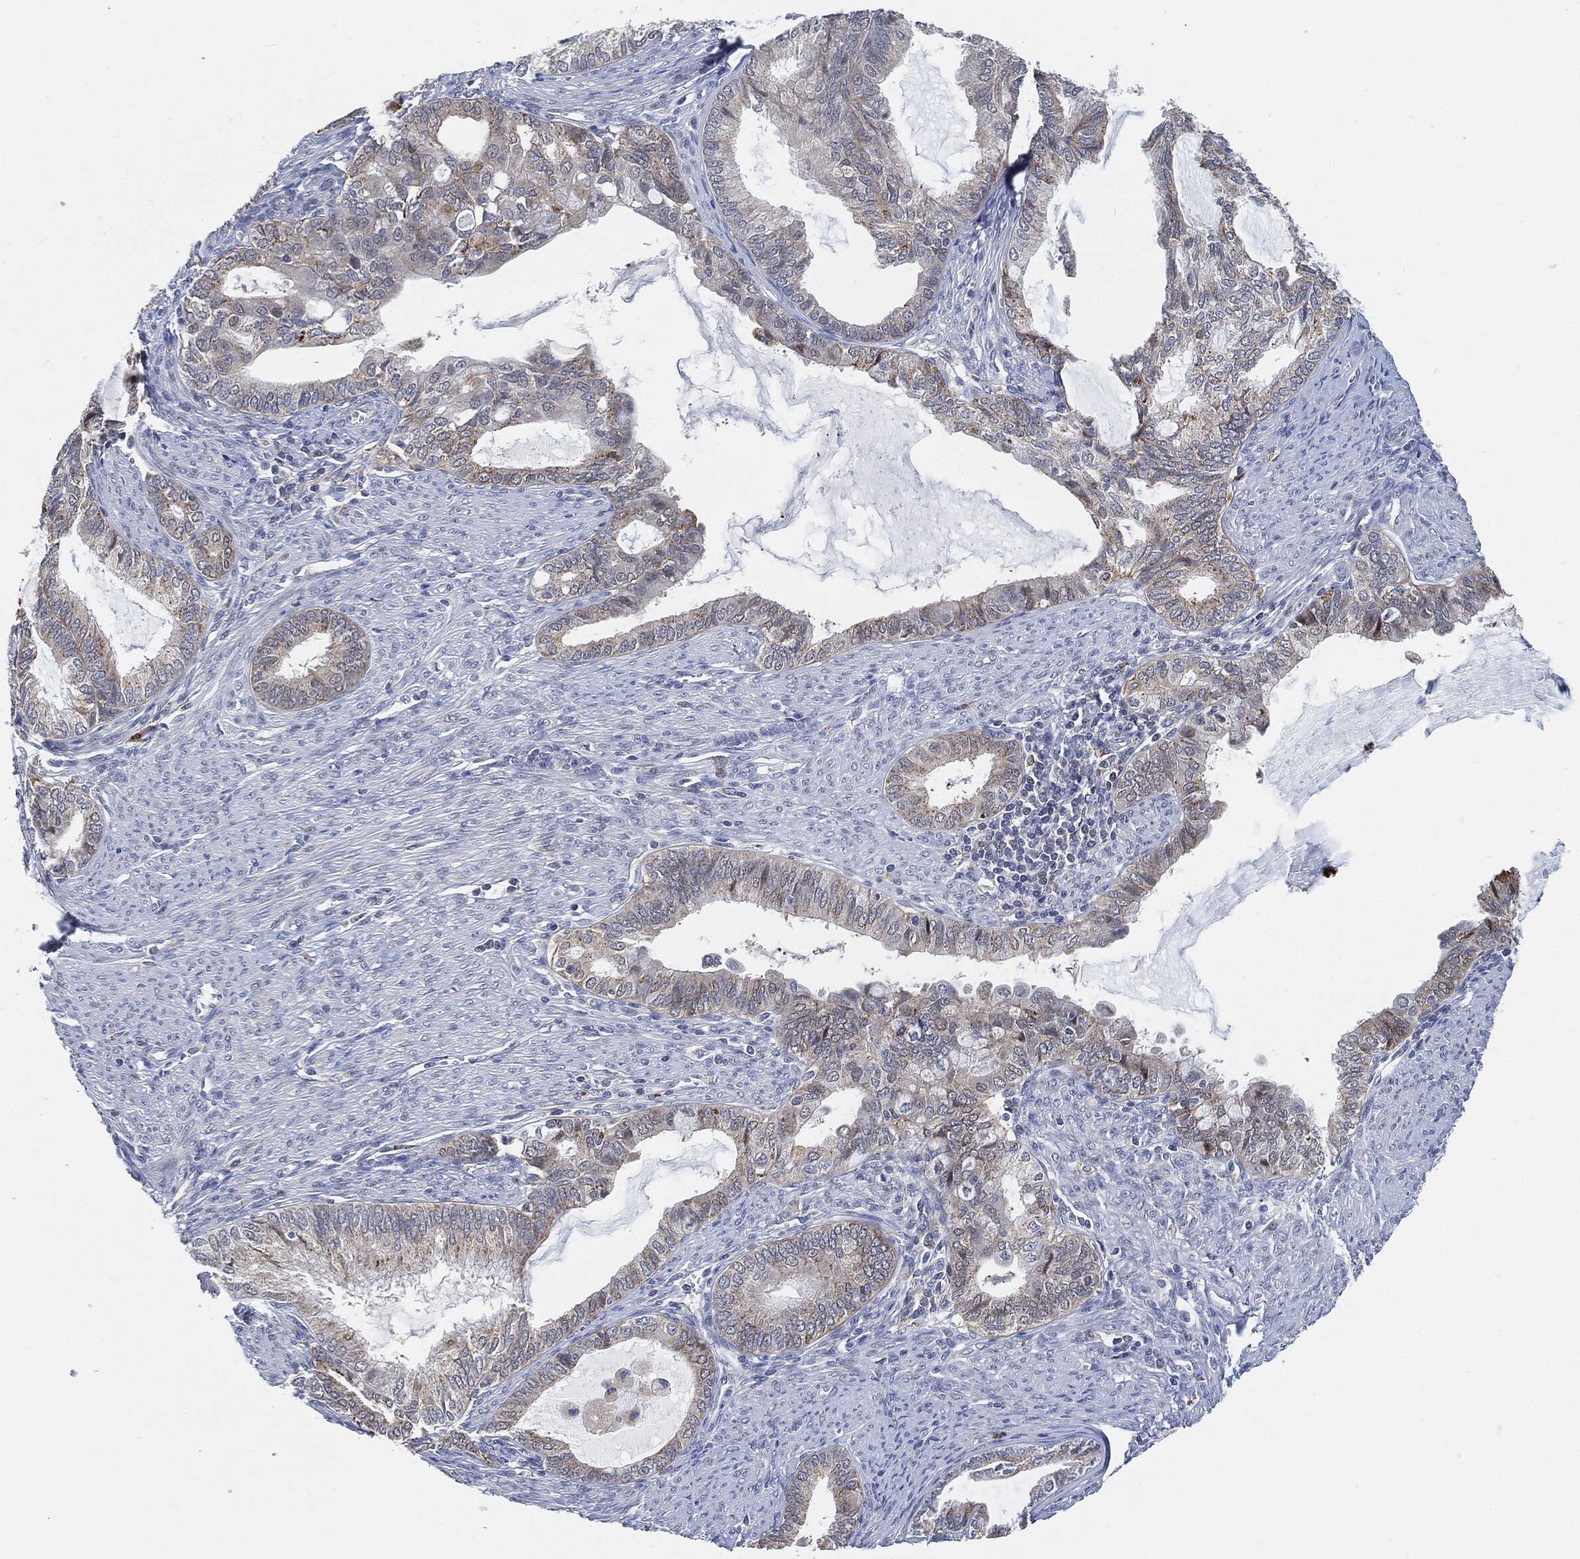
{"staining": {"intensity": "moderate", "quantity": "<25%", "location": "cytoplasmic/membranous"}, "tissue": "endometrial cancer", "cell_type": "Tumor cells", "image_type": "cancer", "snomed": [{"axis": "morphology", "description": "Adenocarcinoma, NOS"}, {"axis": "topography", "description": "Endometrium"}], "caption": "Endometrial cancer (adenocarcinoma) stained with immunohistochemistry (IHC) demonstrates moderate cytoplasmic/membranous staining in approximately <25% of tumor cells.", "gene": "VSIG4", "patient": {"sex": "female", "age": 86}}